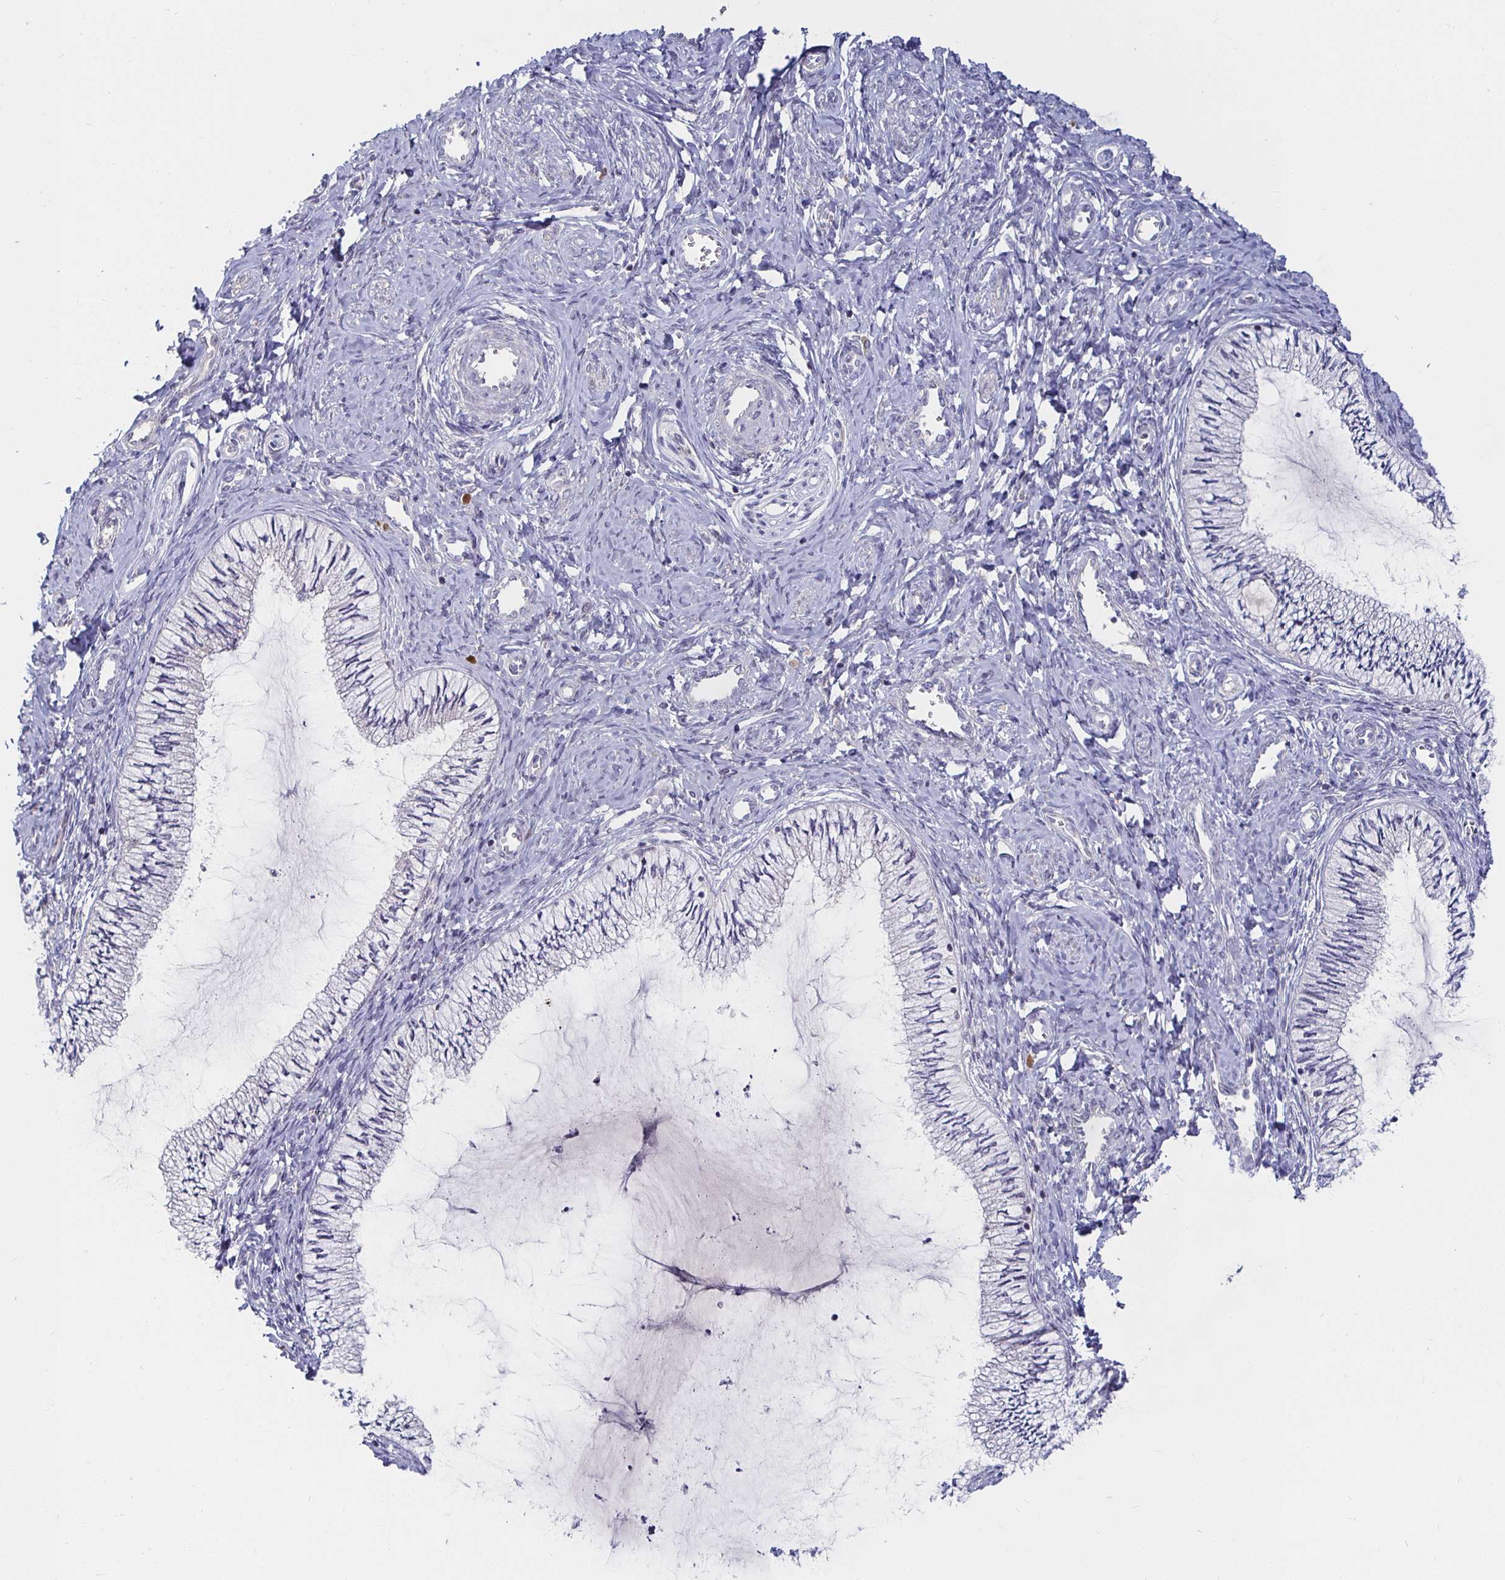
{"staining": {"intensity": "negative", "quantity": "none", "location": "none"}, "tissue": "cervix", "cell_type": "Glandular cells", "image_type": "normal", "snomed": [{"axis": "morphology", "description": "Normal tissue, NOS"}, {"axis": "topography", "description": "Cervix"}], "caption": "A high-resolution histopathology image shows immunohistochemistry (IHC) staining of normal cervix, which reveals no significant expression in glandular cells. (Brightfield microscopy of DAB (3,3'-diaminobenzidine) immunohistochemistry at high magnification).", "gene": "RNF144B", "patient": {"sex": "female", "age": 24}}